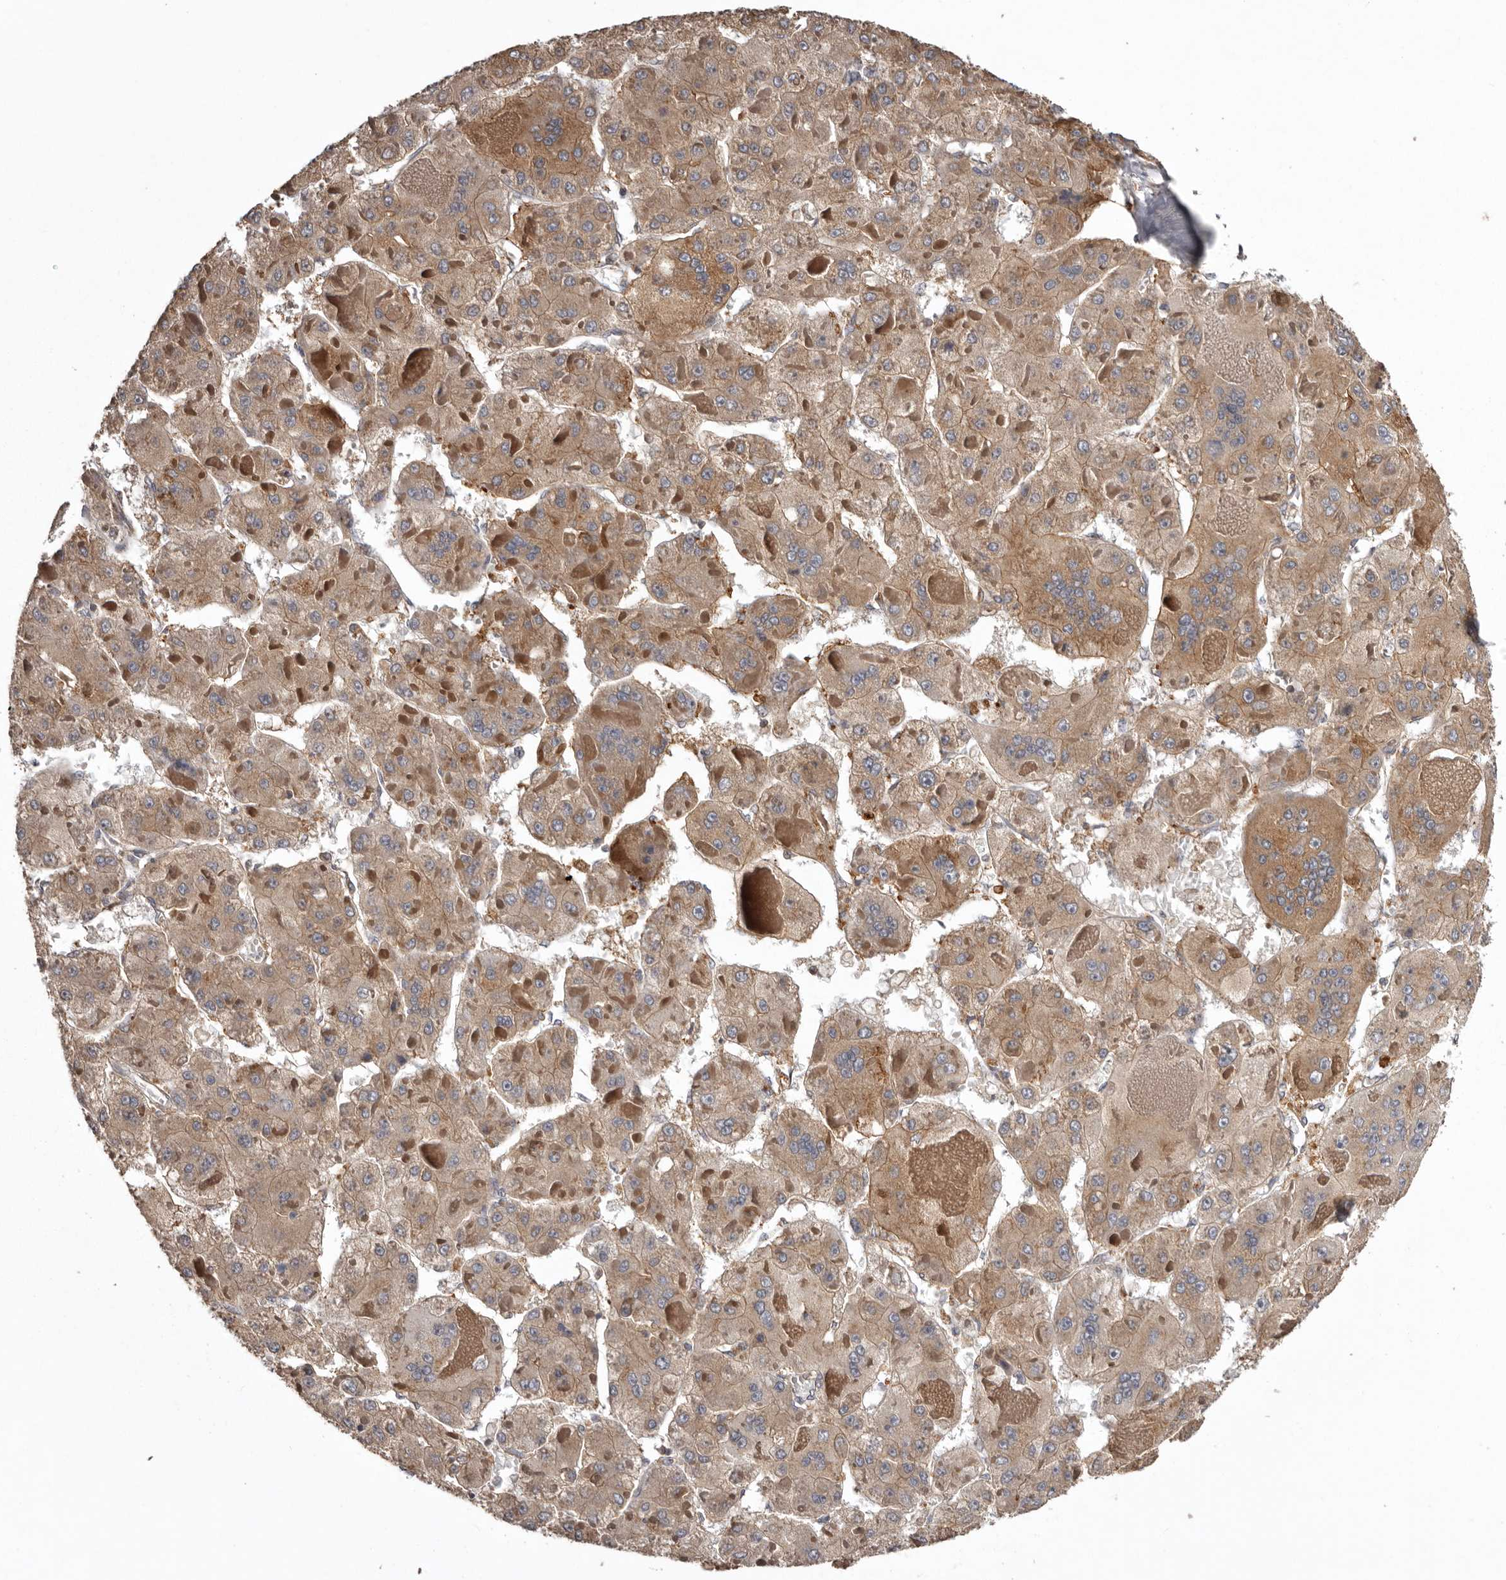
{"staining": {"intensity": "moderate", "quantity": ">75%", "location": "cytoplasmic/membranous"}, "tissue": "liver cancer", "cell_type": "Tumor cells", "image_type": "cancer", "snomed": [{"axis": "morphology", "description": "Carcinoma, Hepatocellular, NOS"}, {"axis": "topography", "description": "Liver"}], "caption": "Moderate cytoplasmic/membranous protein staining is appreciated in about >75% of tumor cells in liver hepatocellular carcinoma.", "gene": "DARS1", "patient": {"sex": "female", "age": 73}}